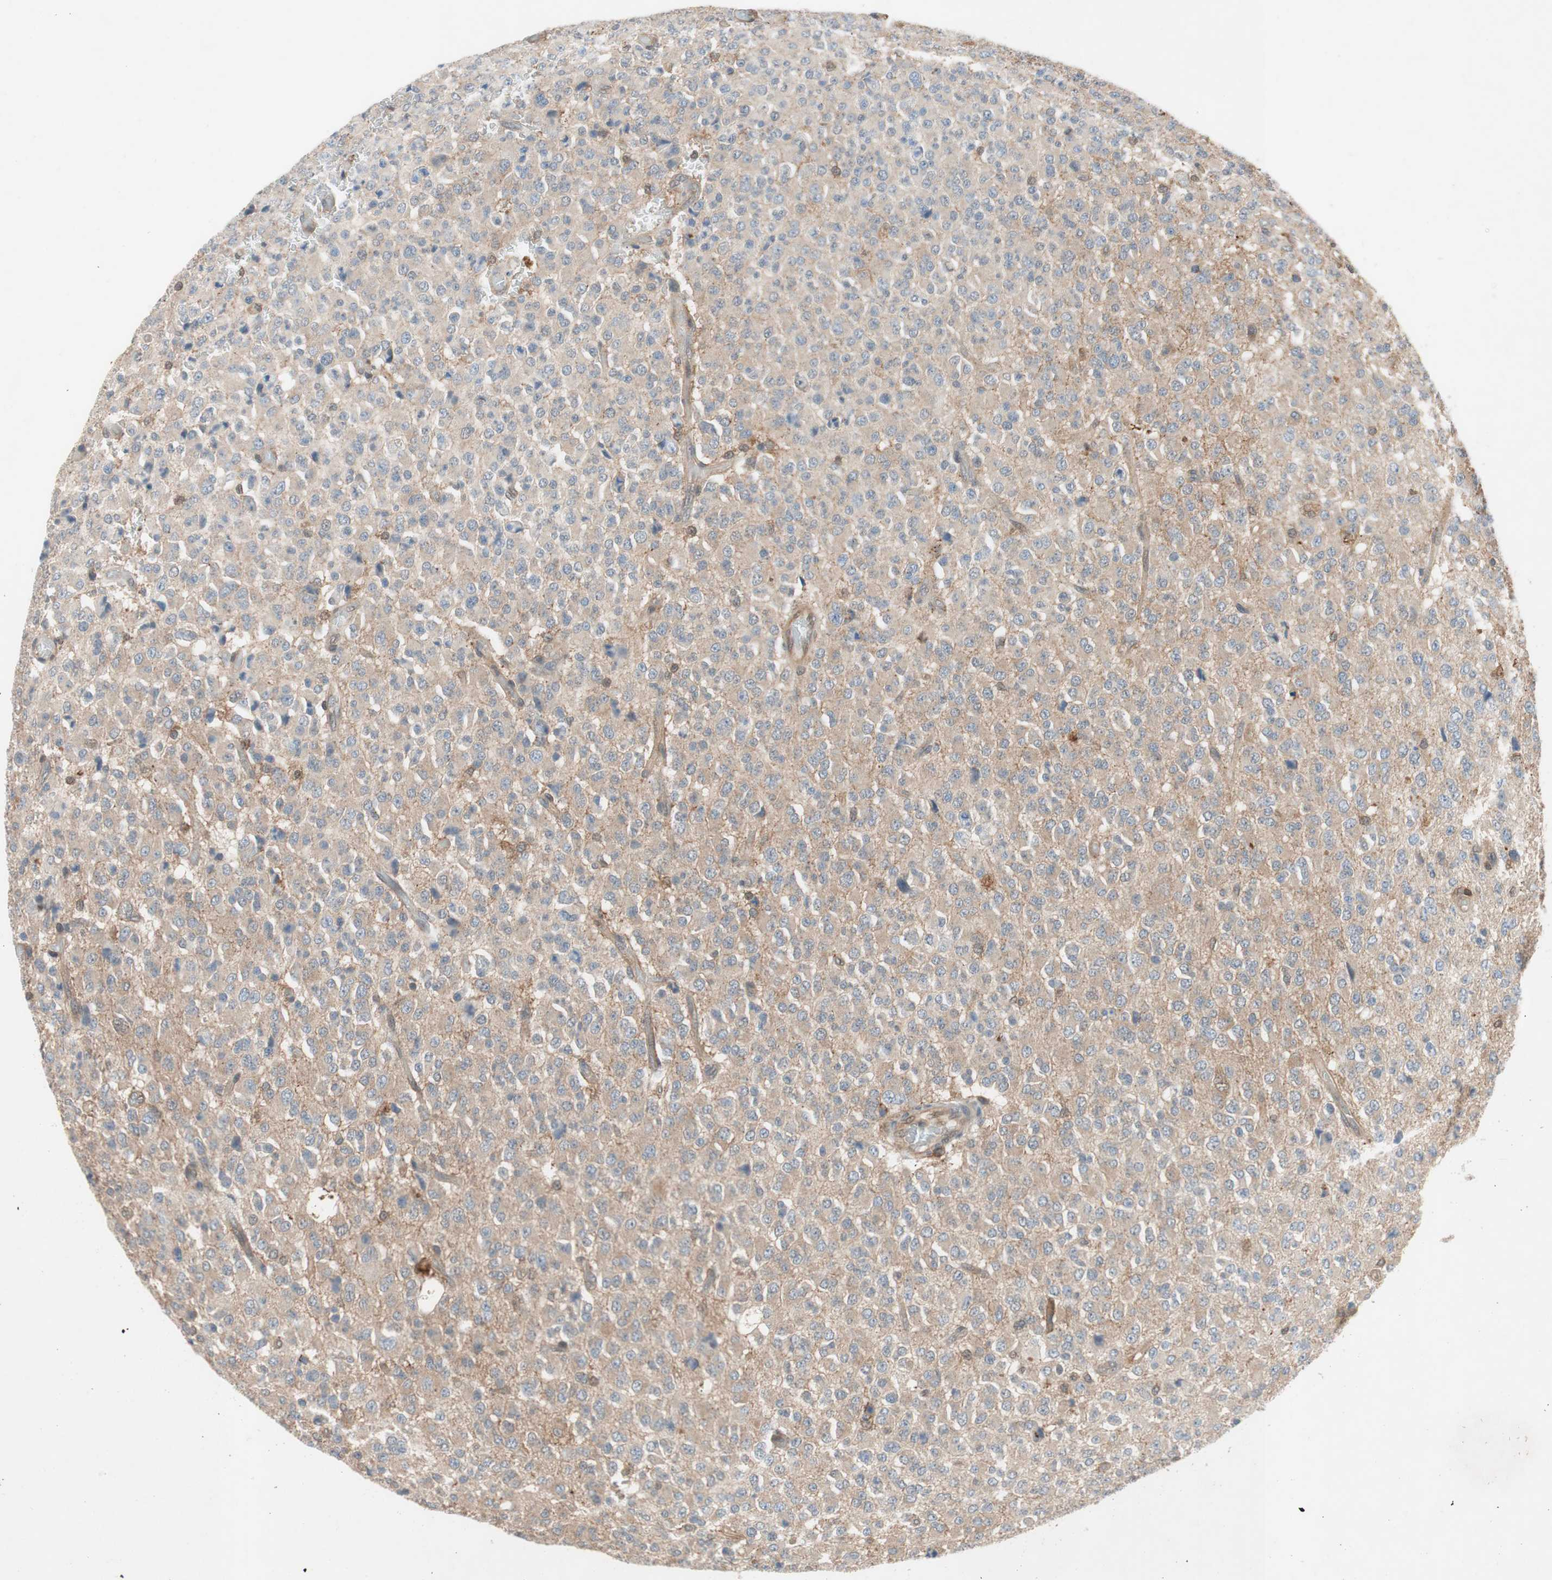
{"staining": {"intensity": "weak", "quantity": ">75%", "location": "cytoplasmic/membranous"}, "tissue": "glioma", "cell_type": "Tumor cells", "image_type": "cancer", "snomed": [{"axis": "morphology", "description": "Glioma, malignant, High grade"}, {"axis": "topography", "description": "pancreas cauda"}], "caption": "Malignant glioma (high-grade) stained with immunohistochemistry (IHC) demonstrates weak cytoplasmic/membranous staining in approximately >75% of tumor cells. (DAB IHC with brightfield microscopy, high magnification).", "gene": "GALT", "patient": {"sex": "male", "age": 60}}